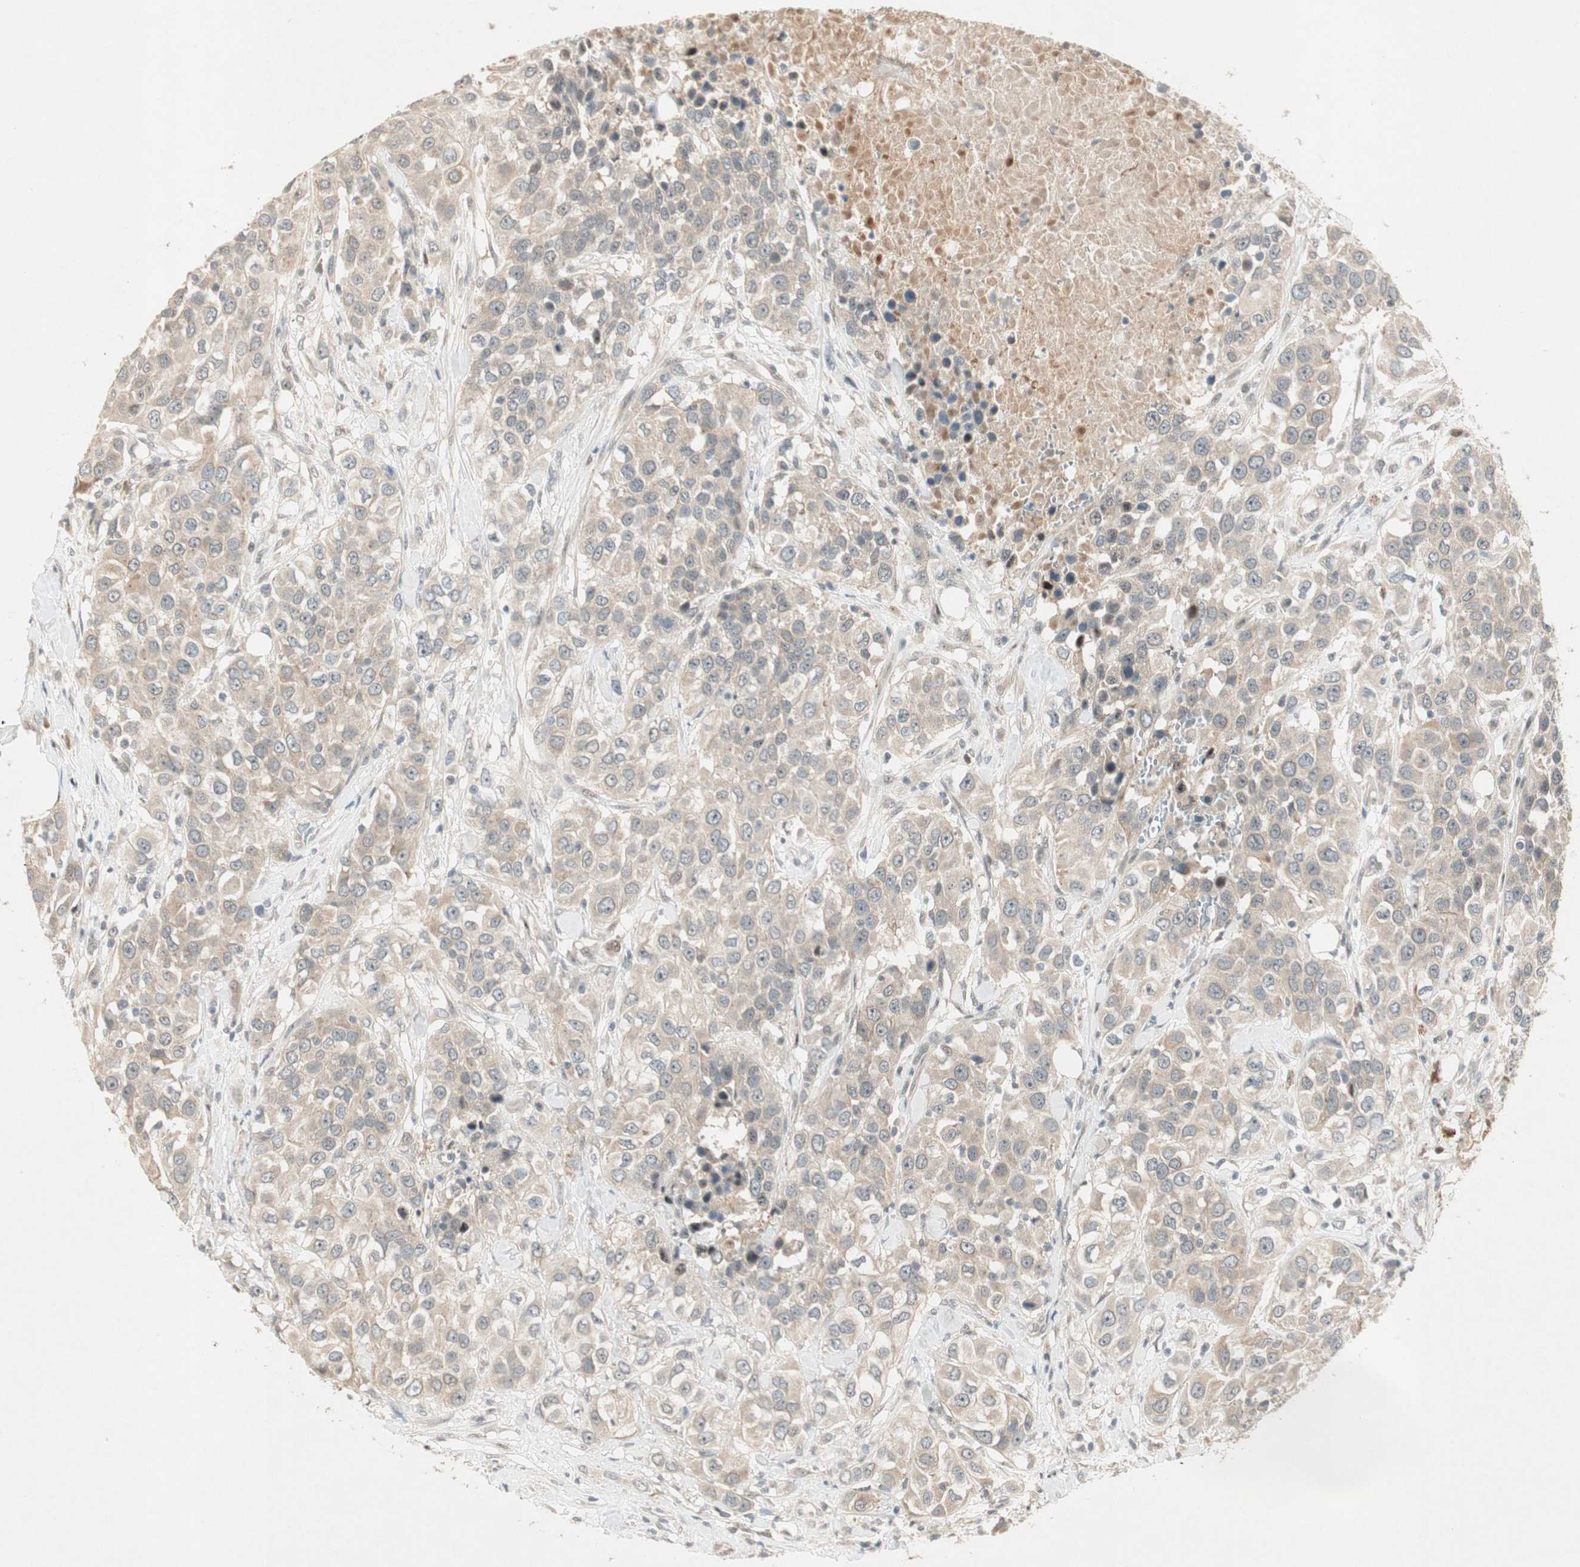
{"staining": {"intensity": "weak", "quantity": "25%-75%", "location": "cytoplasmic/membranous"}, "tissue": "urothelial cancer", "cell_type": "Tumor cells", "image_type": "cancer", "snomed": [{"axis": "morphology", "description": "Urothelial carcinoma, High grade"}, {"axis": "topography", "description": "Urinary bladder"}], "caption": "A brown stain highlights weak cytoplasmic/membranous positivity of a protein in urothelial carcinoma (high-grade) tumor cells.", "gene": "ACSL5", "patient": {"sex": "female", "age": 80}}